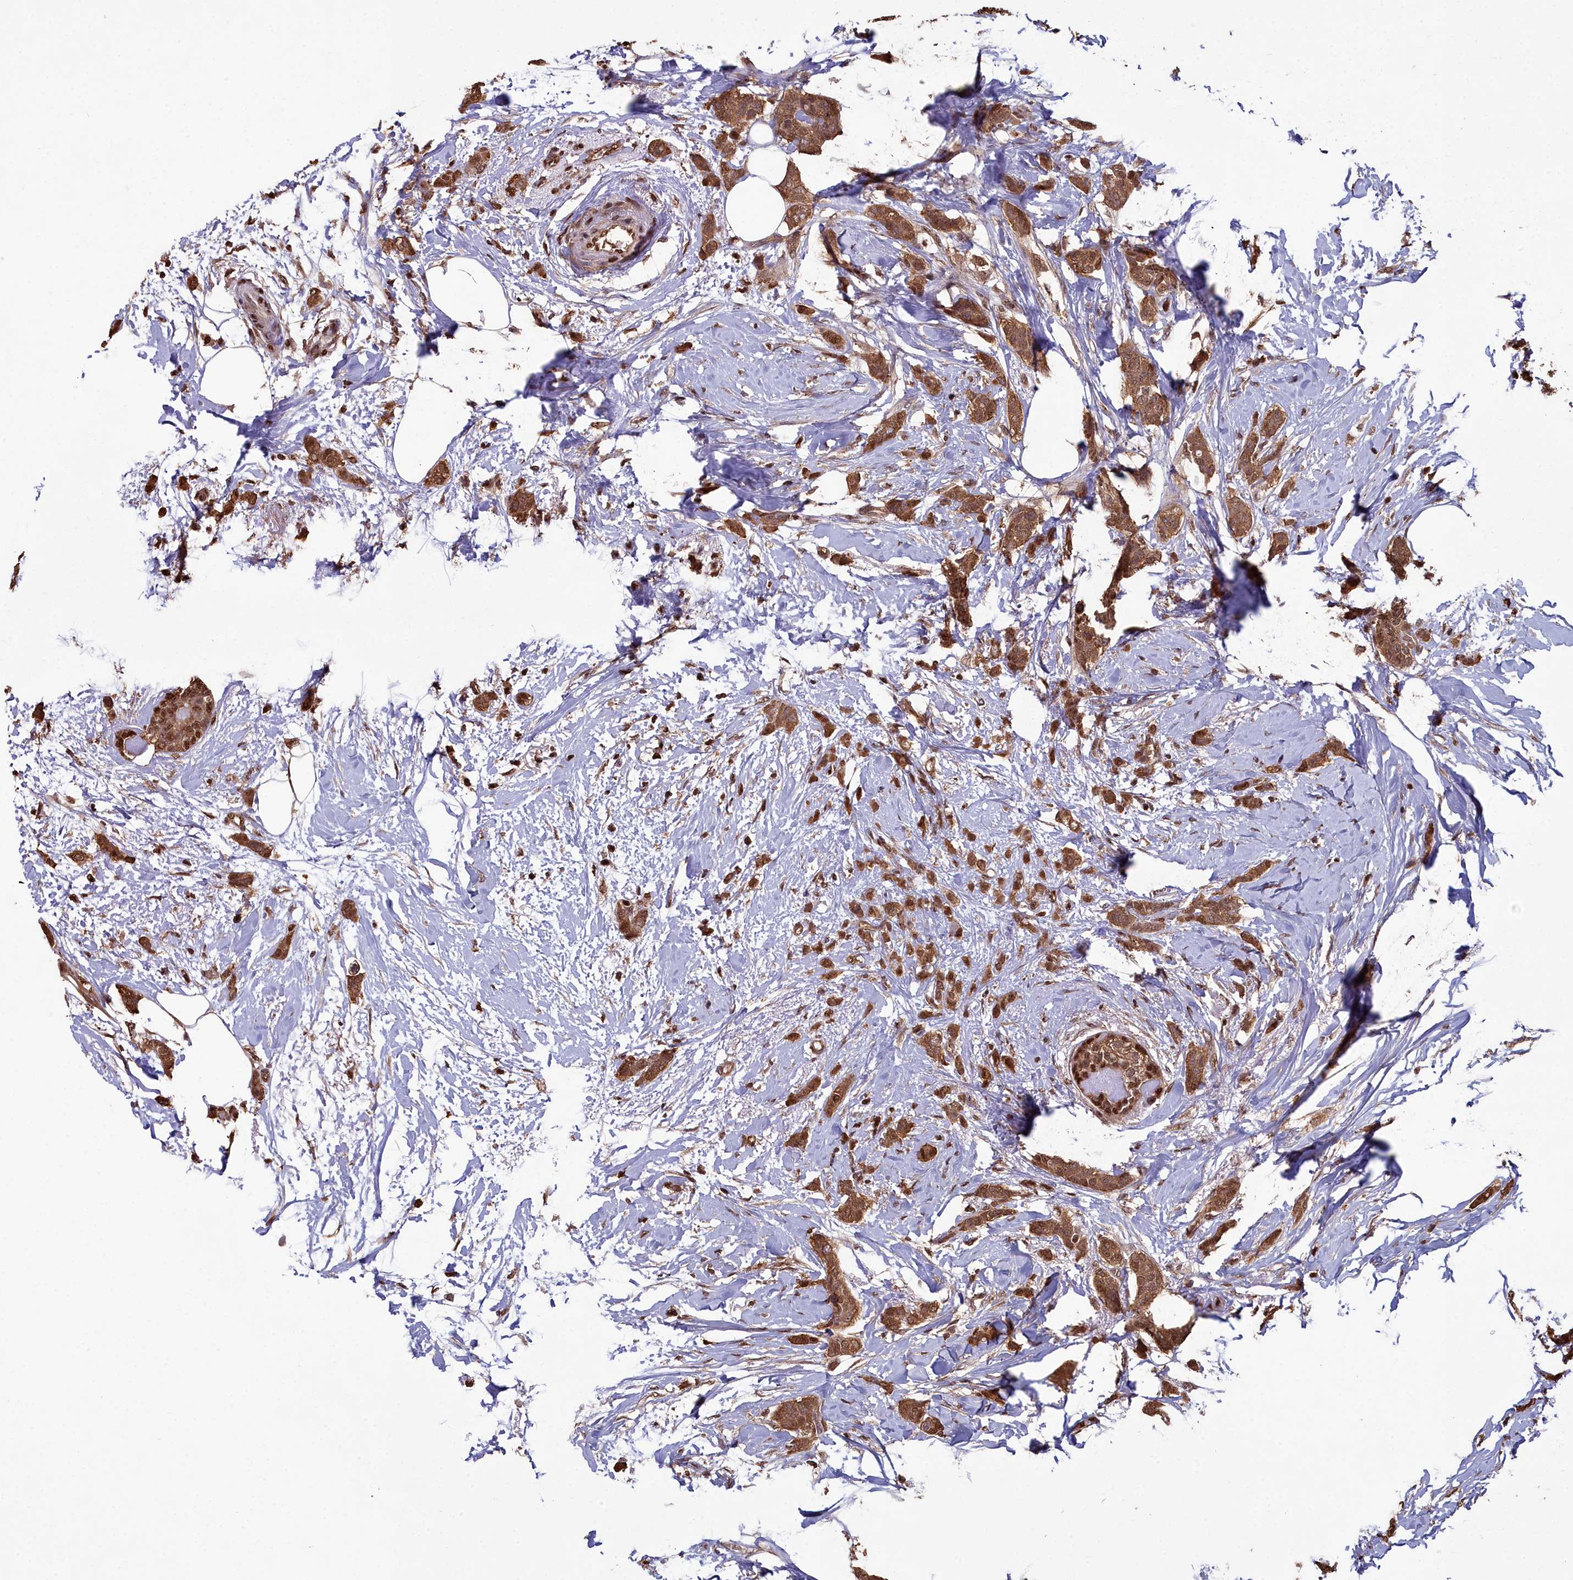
{"staining": {"intensity": "moderate", "quantity": ">75%", "location": "cytoplasmic/membranous,nuclear"}, "tissue": "breast cancer", "cell_type": "Tumor cells", "image_type": "cancer", "snomed": [{"axis": "morphology", "description": "Duct carcinoma"}, {"axis": "topography", "description": "Breast"}], "caption": "A brown stain labels moderate cytoplasmic/membranous and nuclear staining of a protein in human breast invasive ductal carcinoma tumor cells.", "gene": "GAPDH", "patient": {"sex": "female", "age": 72}}